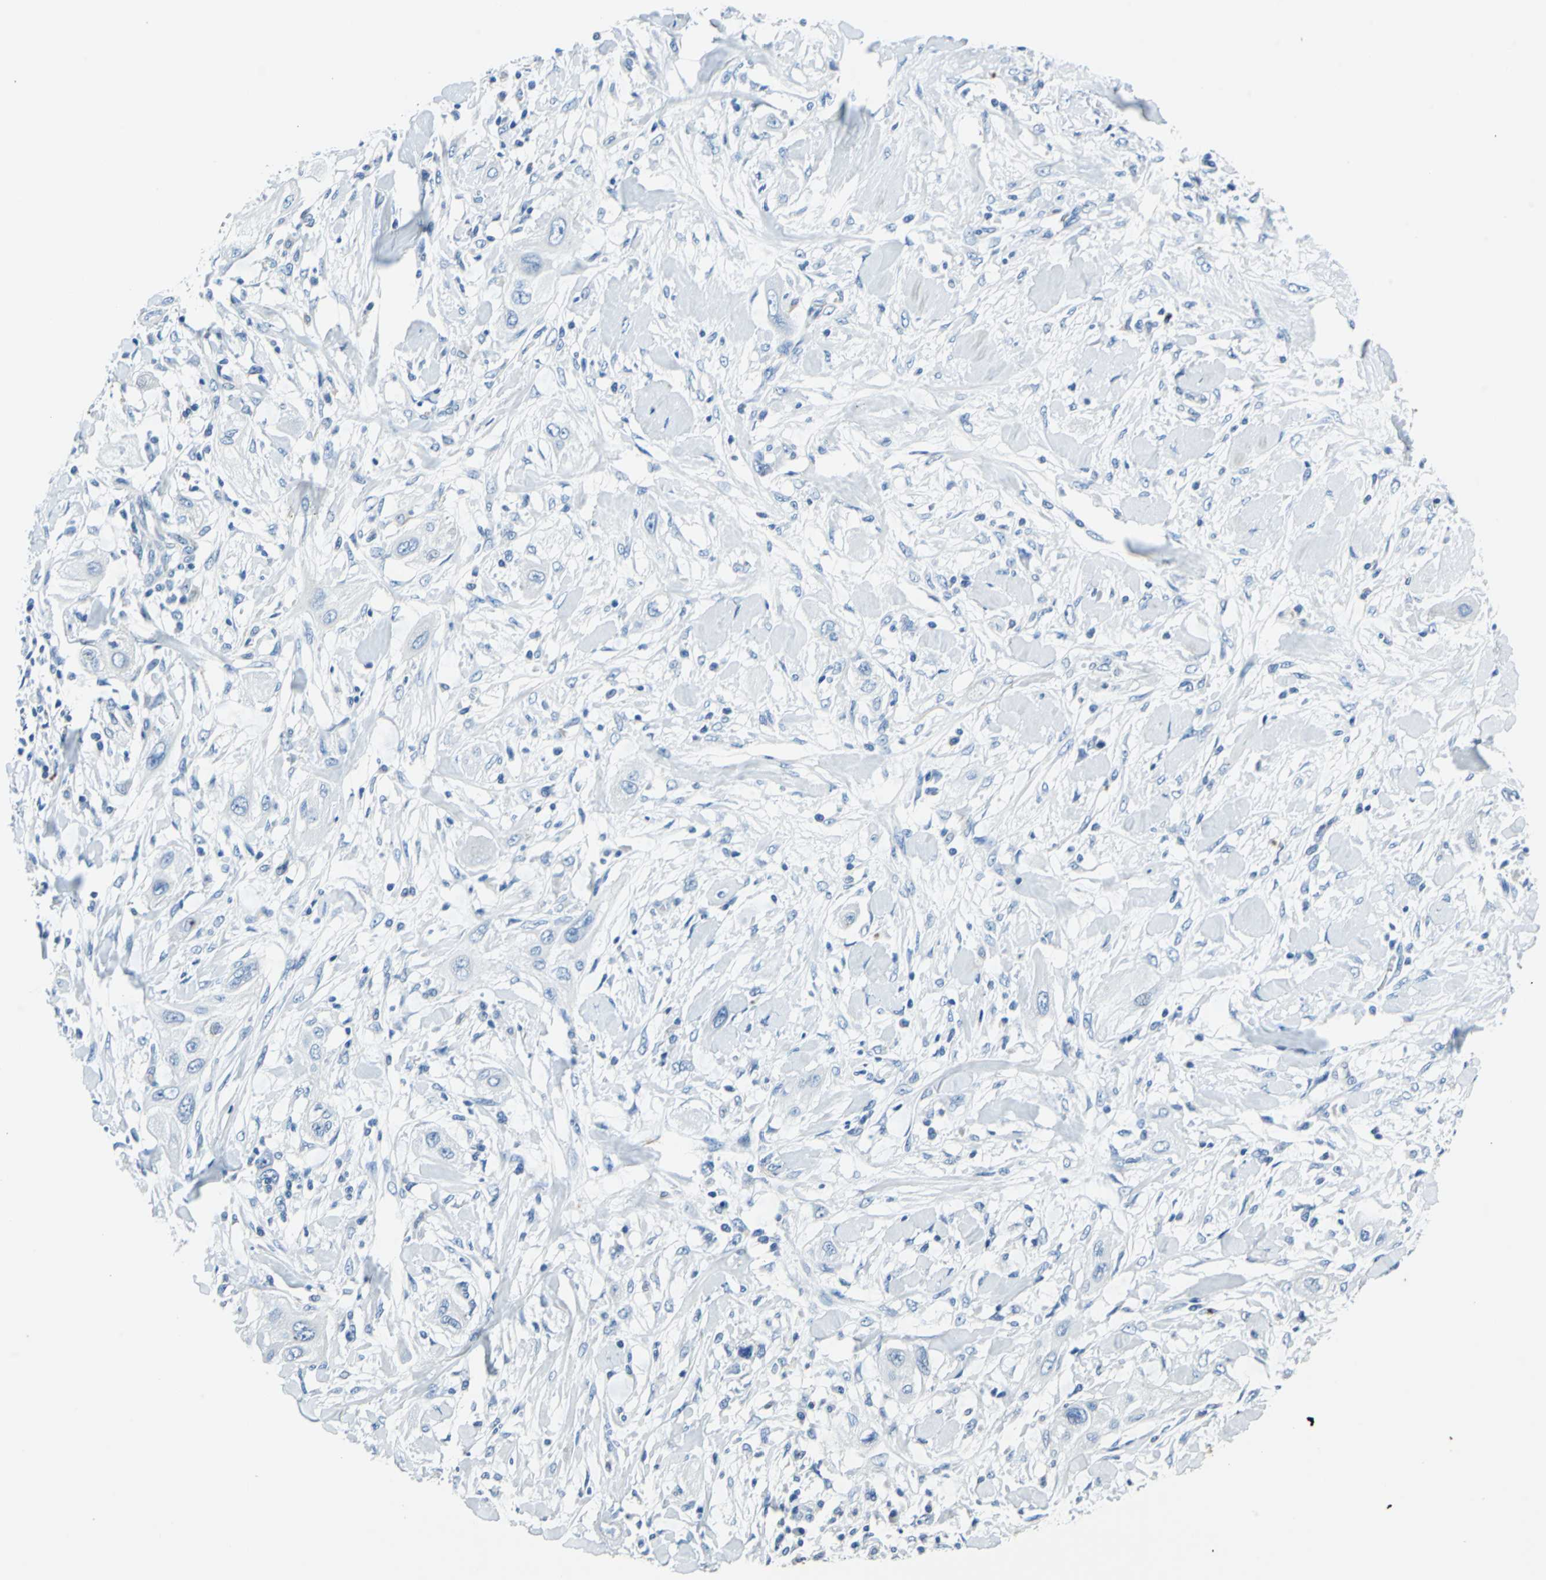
{"staining": {"intensity": "negative", "quantity": "none", "location": "none"}, "tissue": "lung cancer", "cell_type": "Tumor cells", "image_type": "cancer", "snomed": [{"axis": "morphology", "description": "Squamous cell carcinoma, NOS"}, {"axis": "topography", "description": "Lung"}], "caption": "Lung cancer stained for a protein using immunohistochemistry (IHC) shows no staining tumor cells.", "gene": "TEX264", "patient": {"sex": "female", "age": 47}}